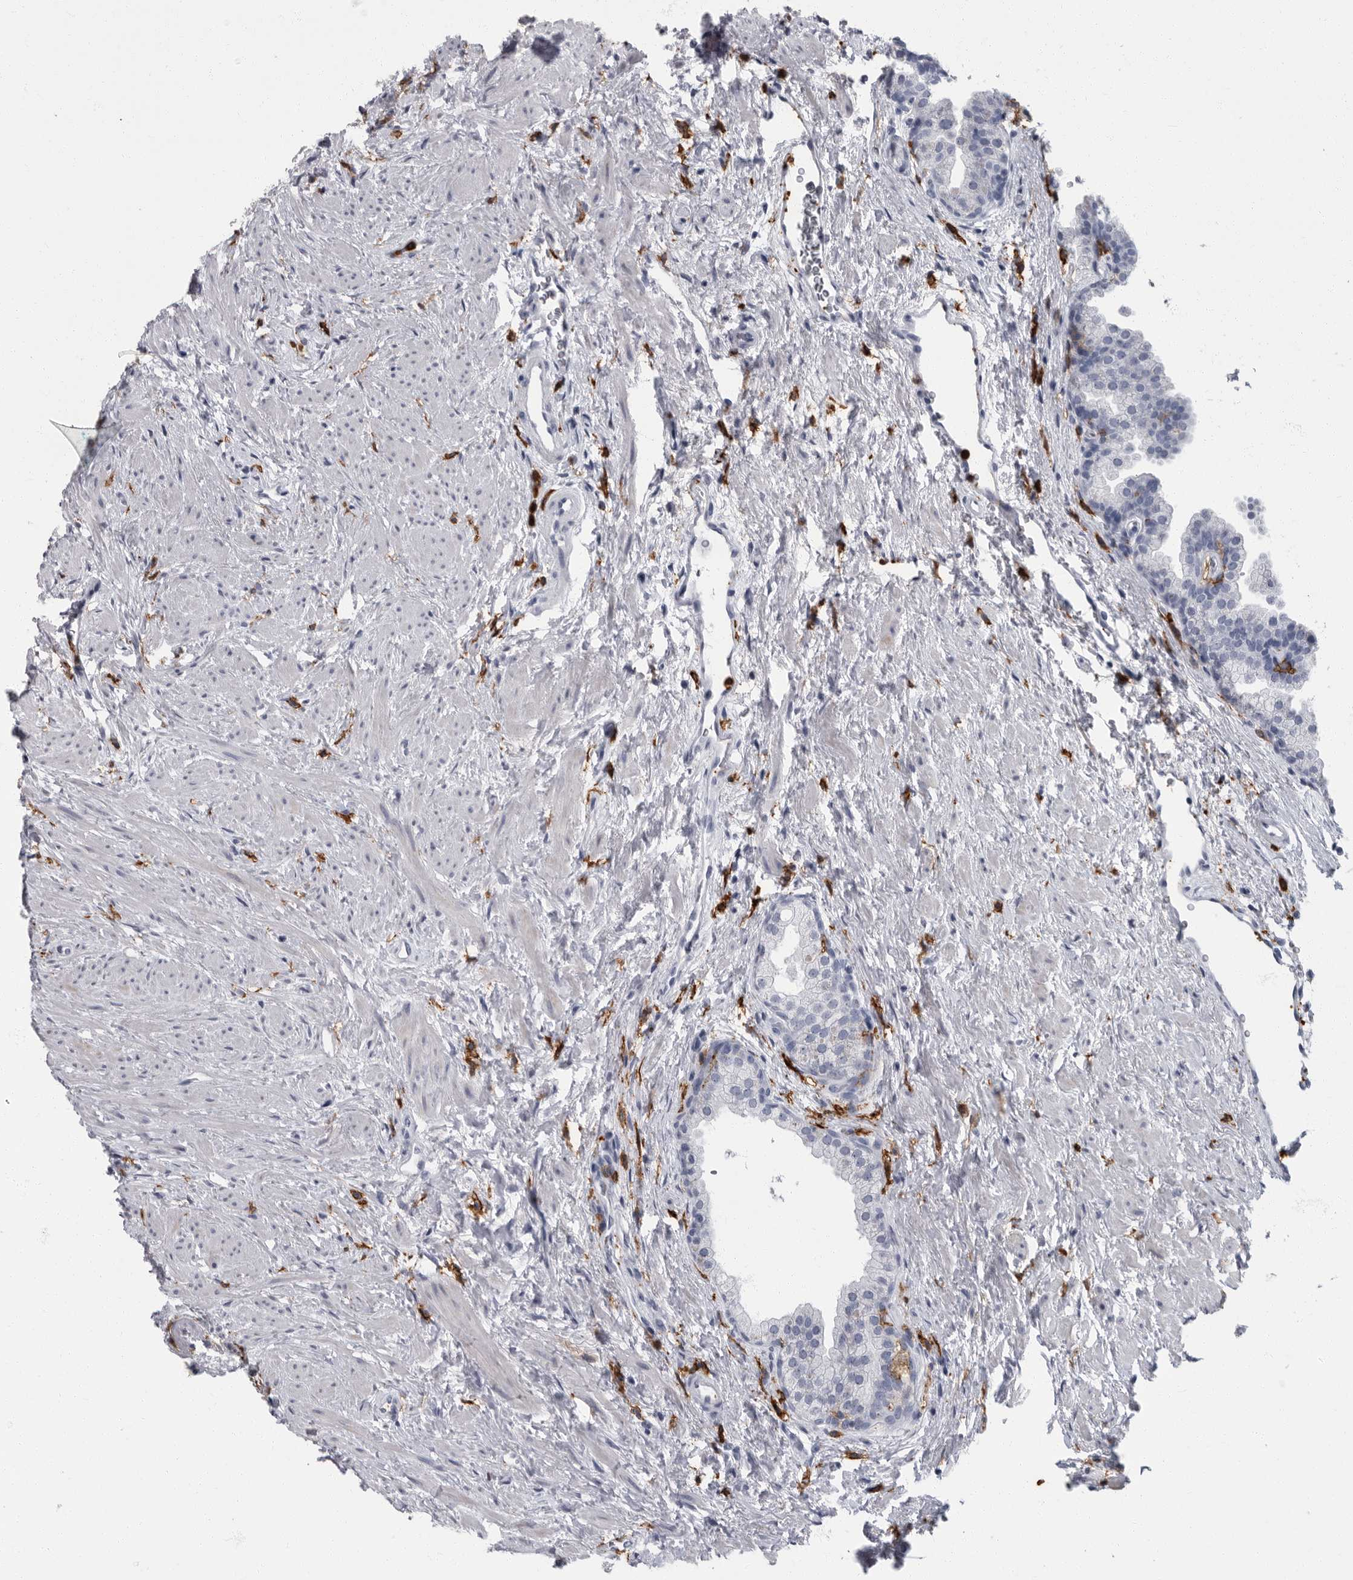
{"staining": {"intensity": "negative", "quantity": "none", "location": "none"}, "tissue": "prostate", "cell_type": "Glandular cells", "image_type": "normal", "snomed": [{"axis": "morphology", "description": "Normal tissue, NOS"}, {"axis": "topography", "description": "Prostate"}], "caption": "Prostate was stained to show a protein in brown. There is no significant expression in glandular cells. (IHC, brightfield microscopy, high magnification).", "gene": "FCER1G", "patient": {"sex": "male", "age": 48}}